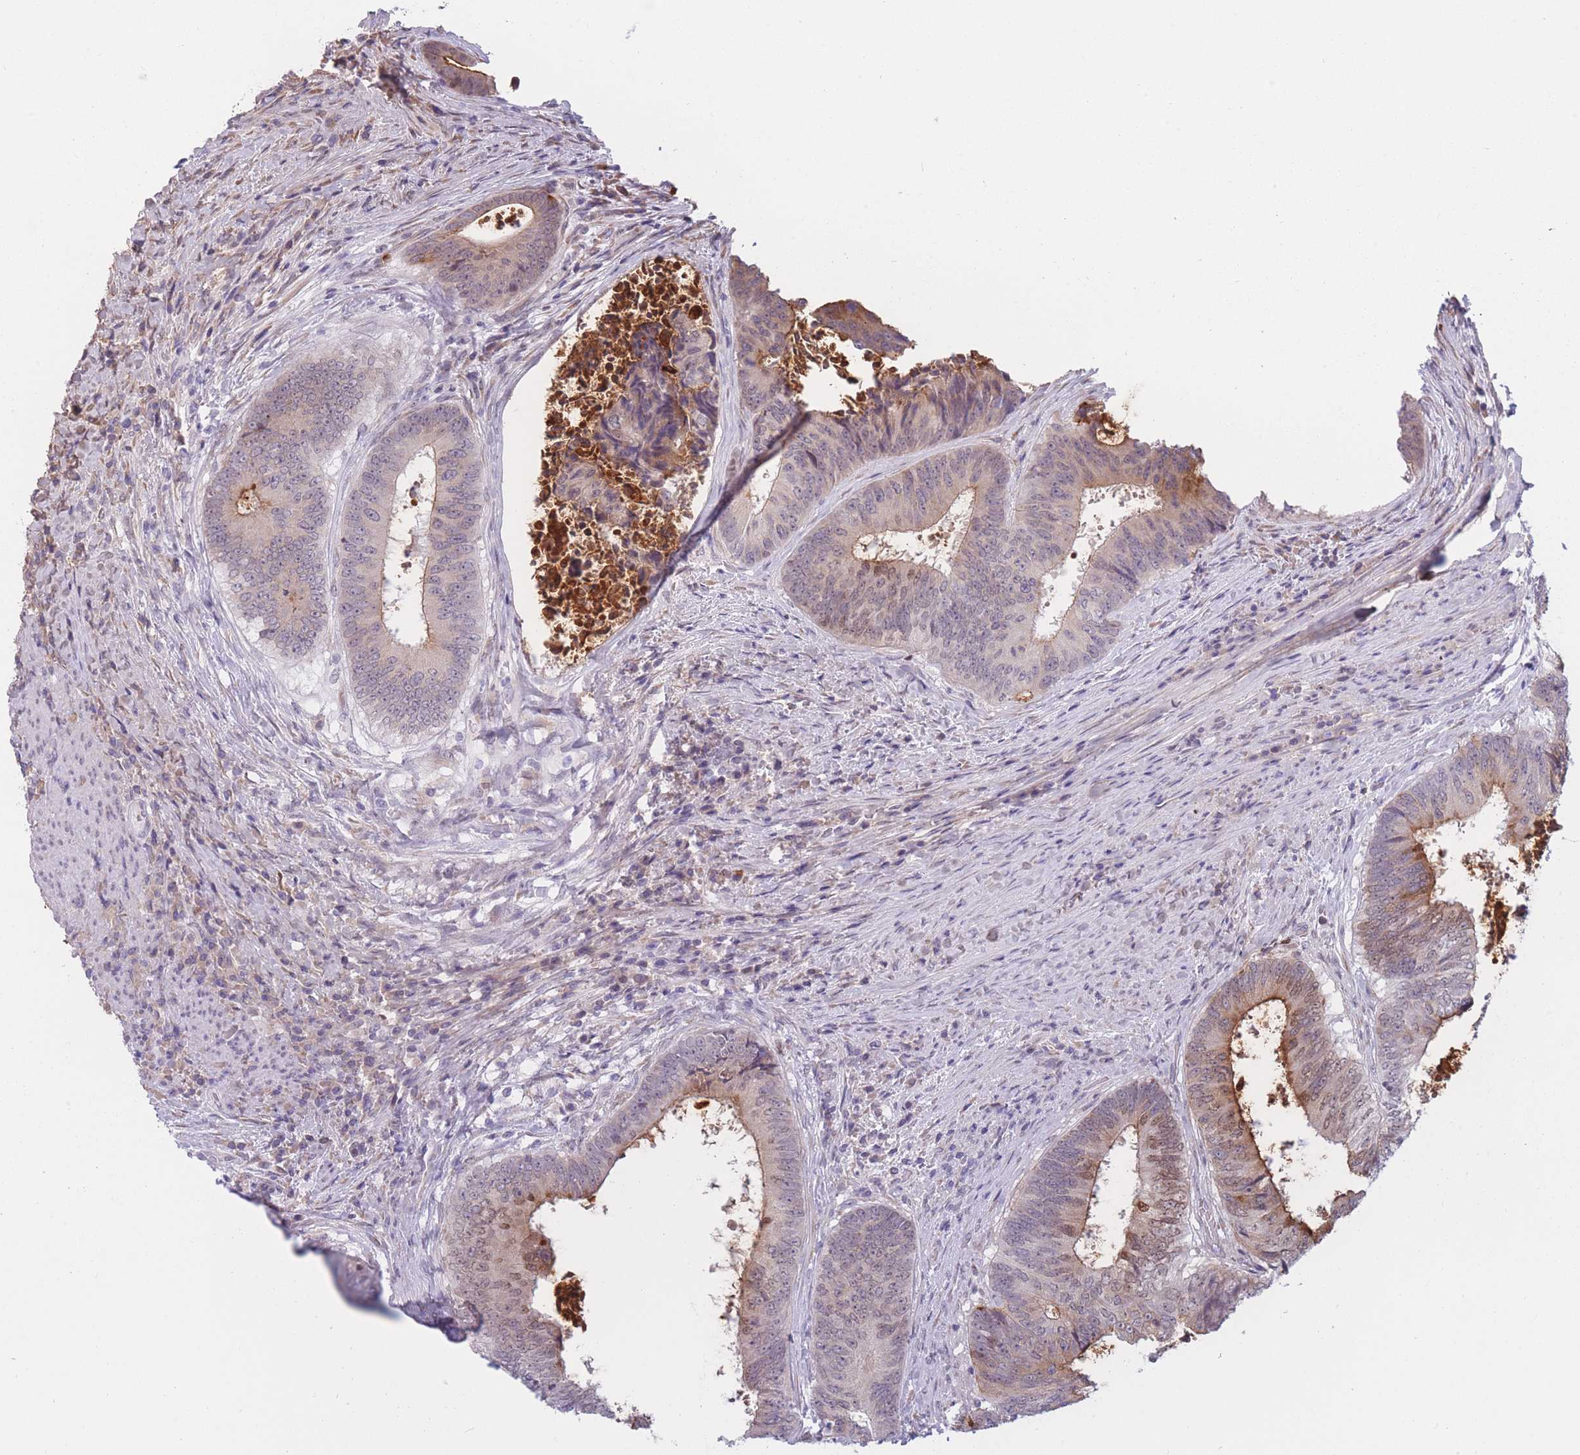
{"staining": {"intensity": "weak", "quantity": "<25%", "location": "cytoplasmic/membranous,nuclear"}, "tissue": "colorectal cancer", "cell_type": "Tumor cells", "image_type": "cancer", "snomed": [{"axis": "morphology", "description": "Adenocarcinoma, NOS"}, {"axis": "topography", "description": "Rectum"}], "caption": "An IHC image of colorectal adenocarcinoma is shown. There is no staining in tumor cells of colorectal adenocarcinoma. Nuclei are stained in blue.", "gene": "COL27A1", "patient": {"sex": "male", "age": 72}}